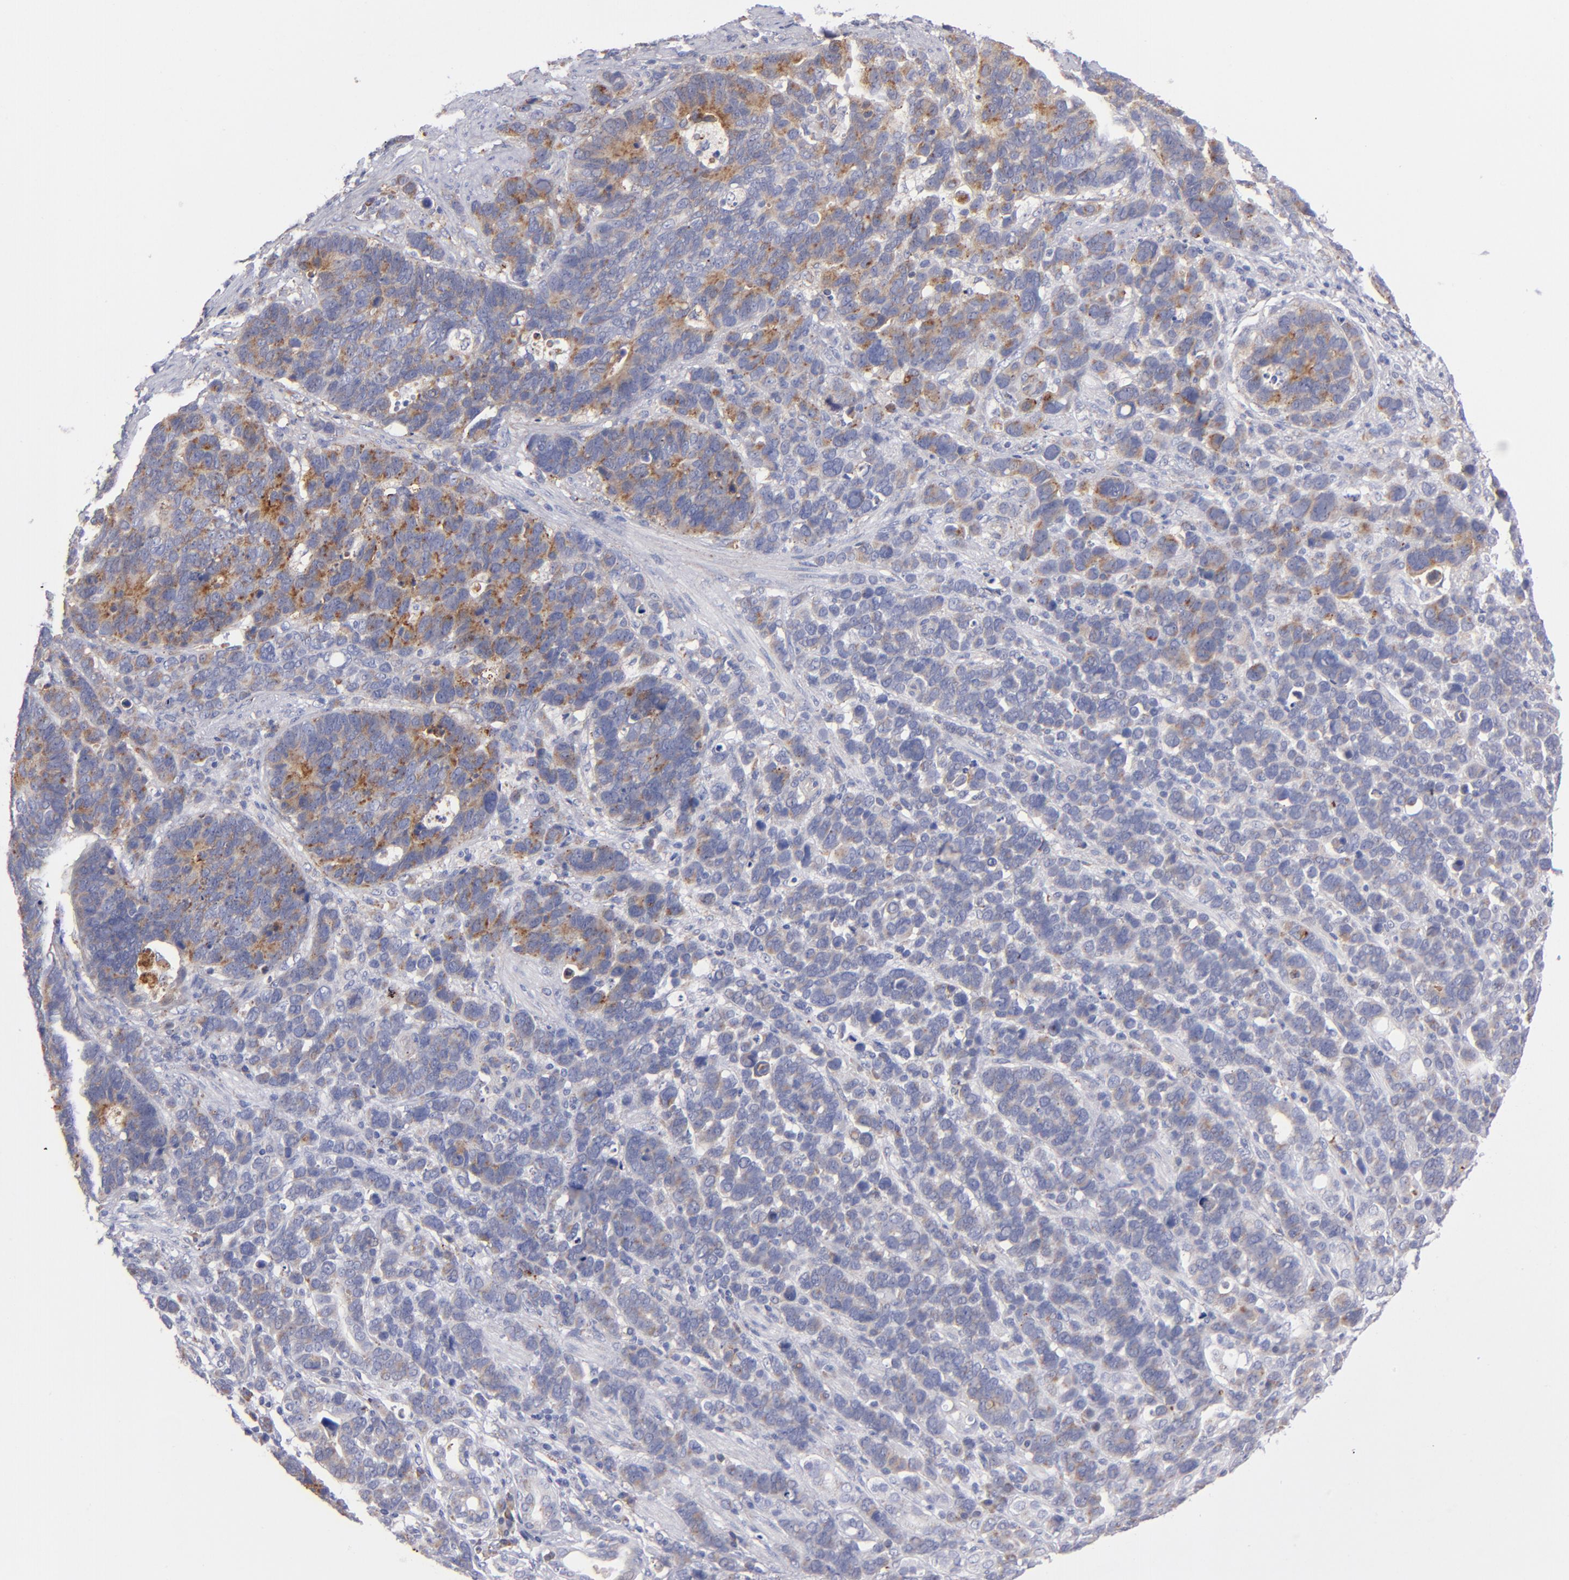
{"staining": {"intensity": "moderate", "quantity": "25%-75%", "location": "cytoplasmic/membranous"}, "tissue": "stomach cancer", "cell_type": "Tumor cells", "image_type": "cancer", "snomed": [{"axis": "morphology", "description": "Adenocarcinoma, NOS"}, {"axis": "topography", "description": "Stomach, upper"}], "caption": "Protein staining of stomach cancer (adenocarcinoma) tissue shows moderate cytoplasmic/membranous staining in approximately 25%-75% of tumor cells. (DAB IHC with brightfield microscopy, high magnification).", "gene": "MFGE8", "patient": {"sex": "male", "age": 71}}